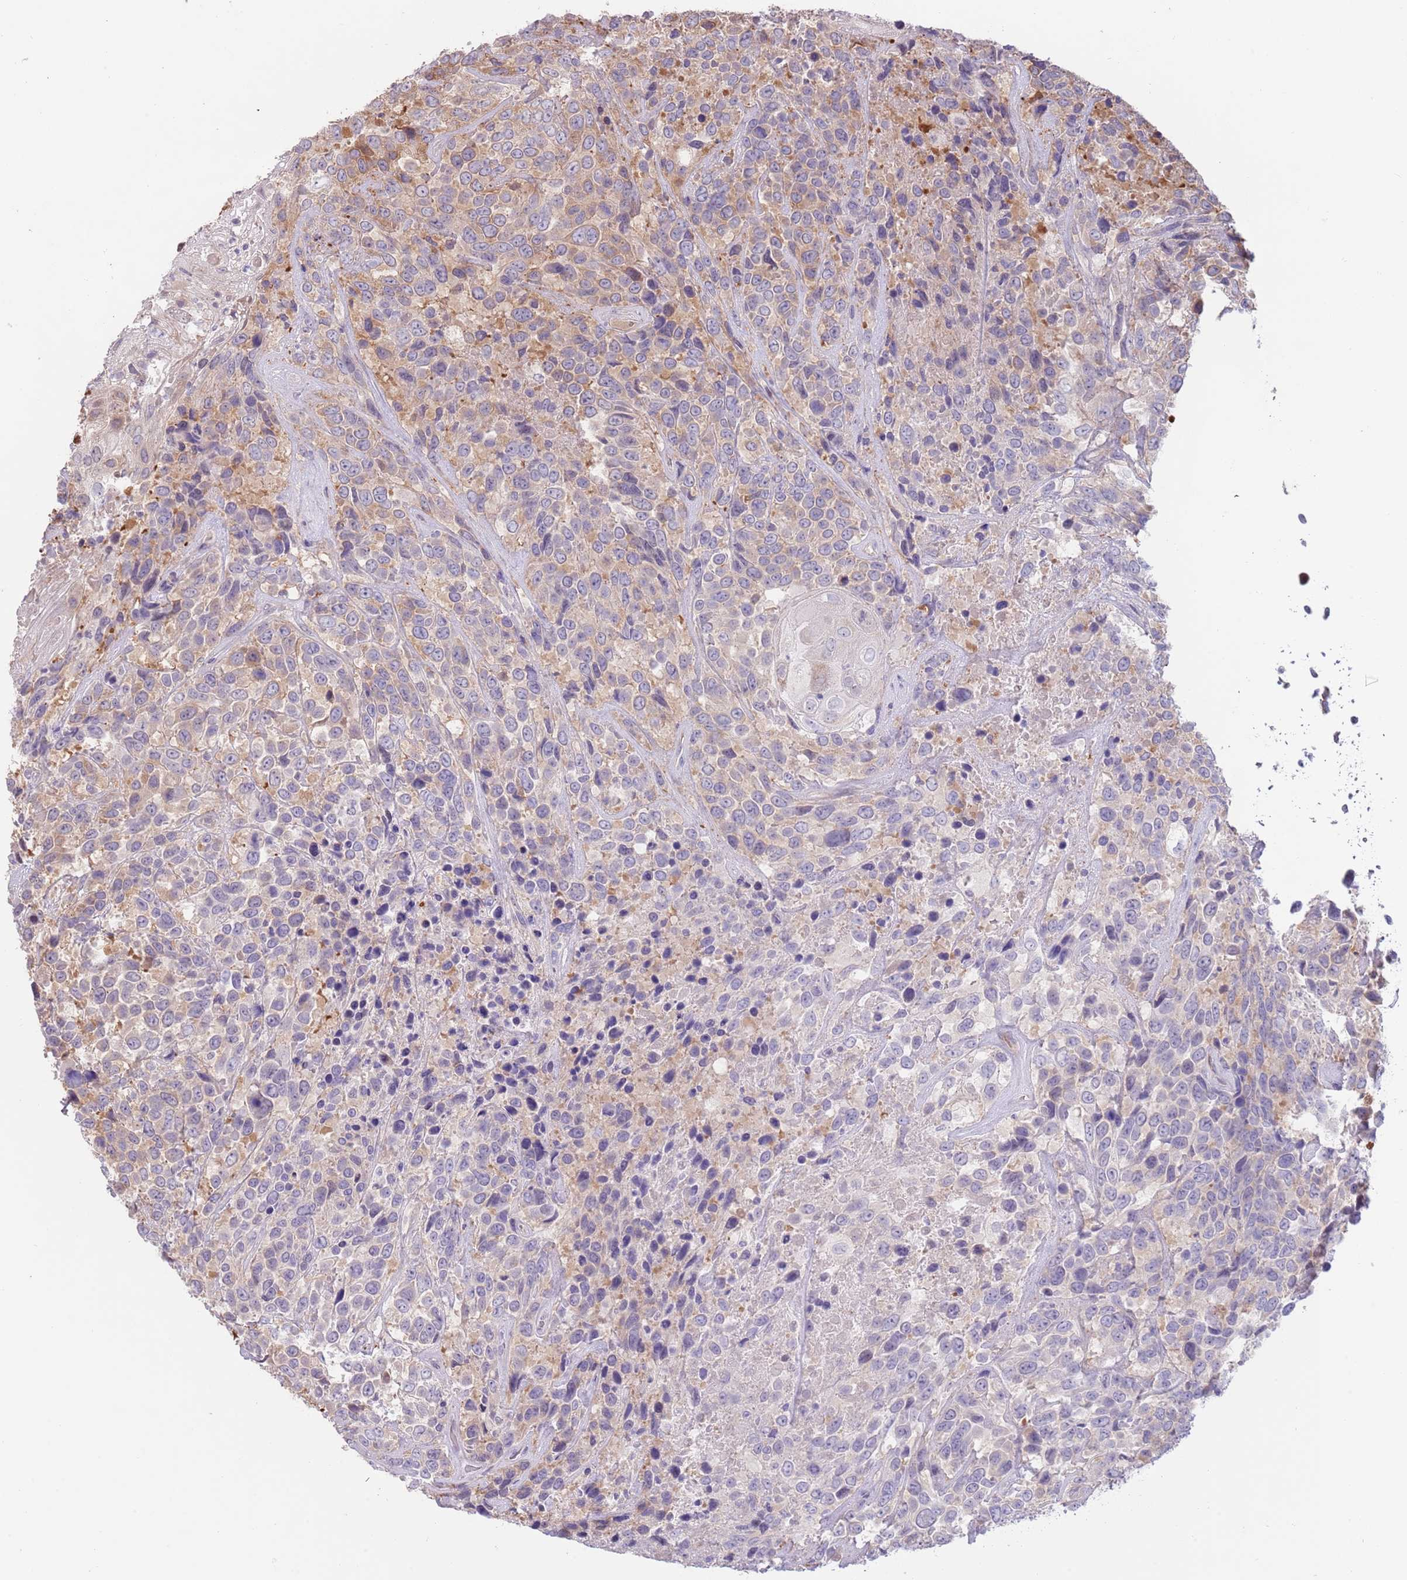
{"staining": {"intensity": "weak", "quantity": "<25%", "location": "cytoplasmic/membranous"}, "tissue": "urothelial cancer", "cell_type": "Tumor cells", "image_type": "cancer", "snomed": [{"axis": "morphology", "description": "Urothelial carcinoma, High grade"}, {"axis": "topography", "description": "Urinary bladder"}], "caption": "This is a micrograph of immunohistochemistry (IHC) staining of urothelial carcinoma (high-grade), which shows no staining in tumor cells.", "gene": "LDHD", "patient": {"sex": "female", "age": 70}}